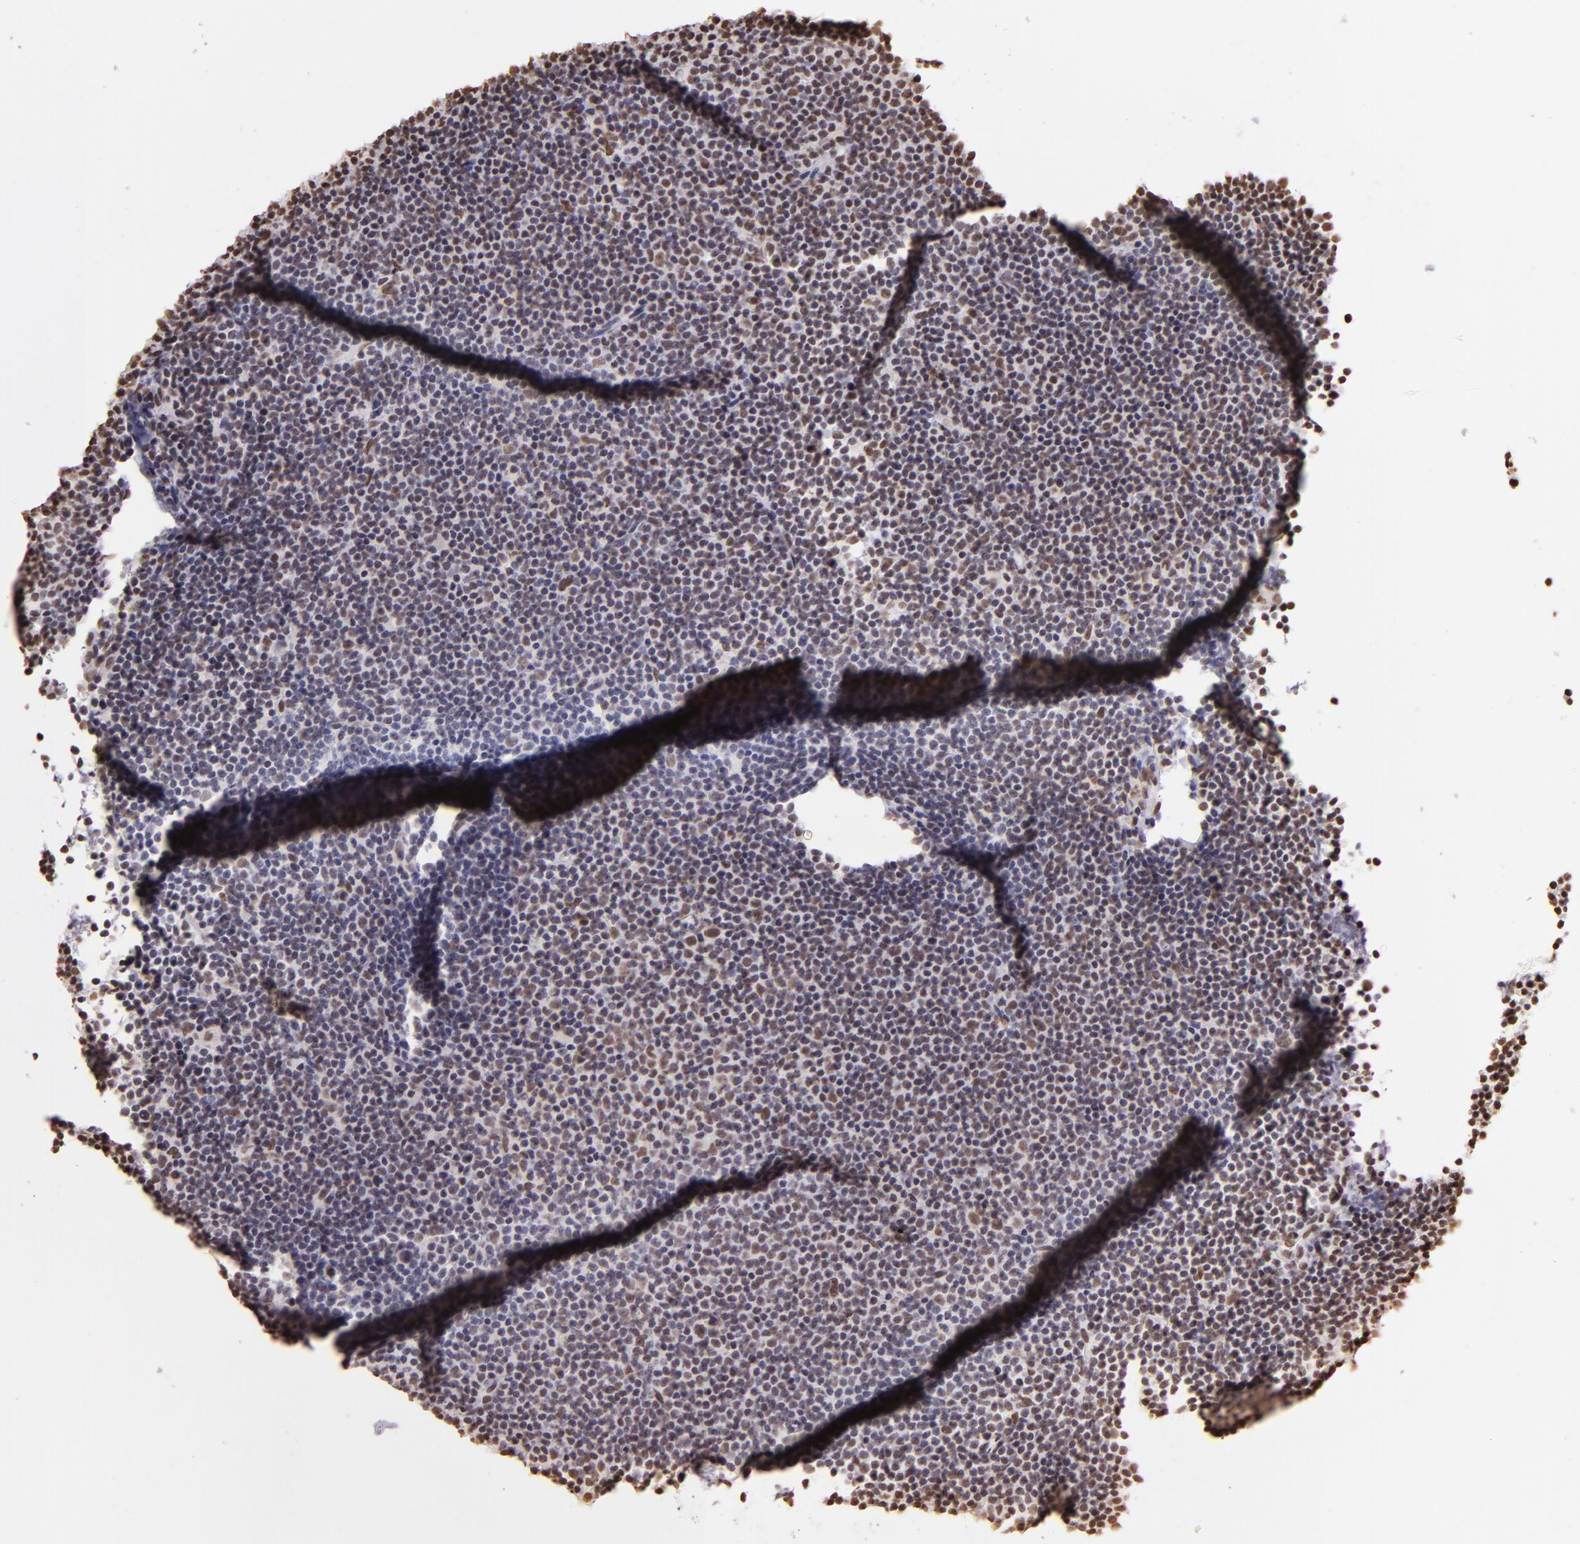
{"staining": {"intensity": "weak", "quantity": "25%-75%", "location": "nuclear"}, "tissue": "lymphoma", "cell_type": "Tumor cells", "image_type": "cancer", "snomed": [{"axis": "morphology", "description": "Malignant lymphoma, non-Hodgkin's type, Low grade"}, {"axis": "topography", "description": "Lymph node"}], "caption": "IHC histopathology image of neoplastic tissue: malignant lymphoma, non-Hodgkin's type (low-grade) stained using immunohistochemistry reveals low levels of weak protein expression localized specifically in the nuclear of tumor cells, appearing as a nuclear brown color.", "gene": "PAPOLA", "patient": {"sex": "female", "age": 69}}